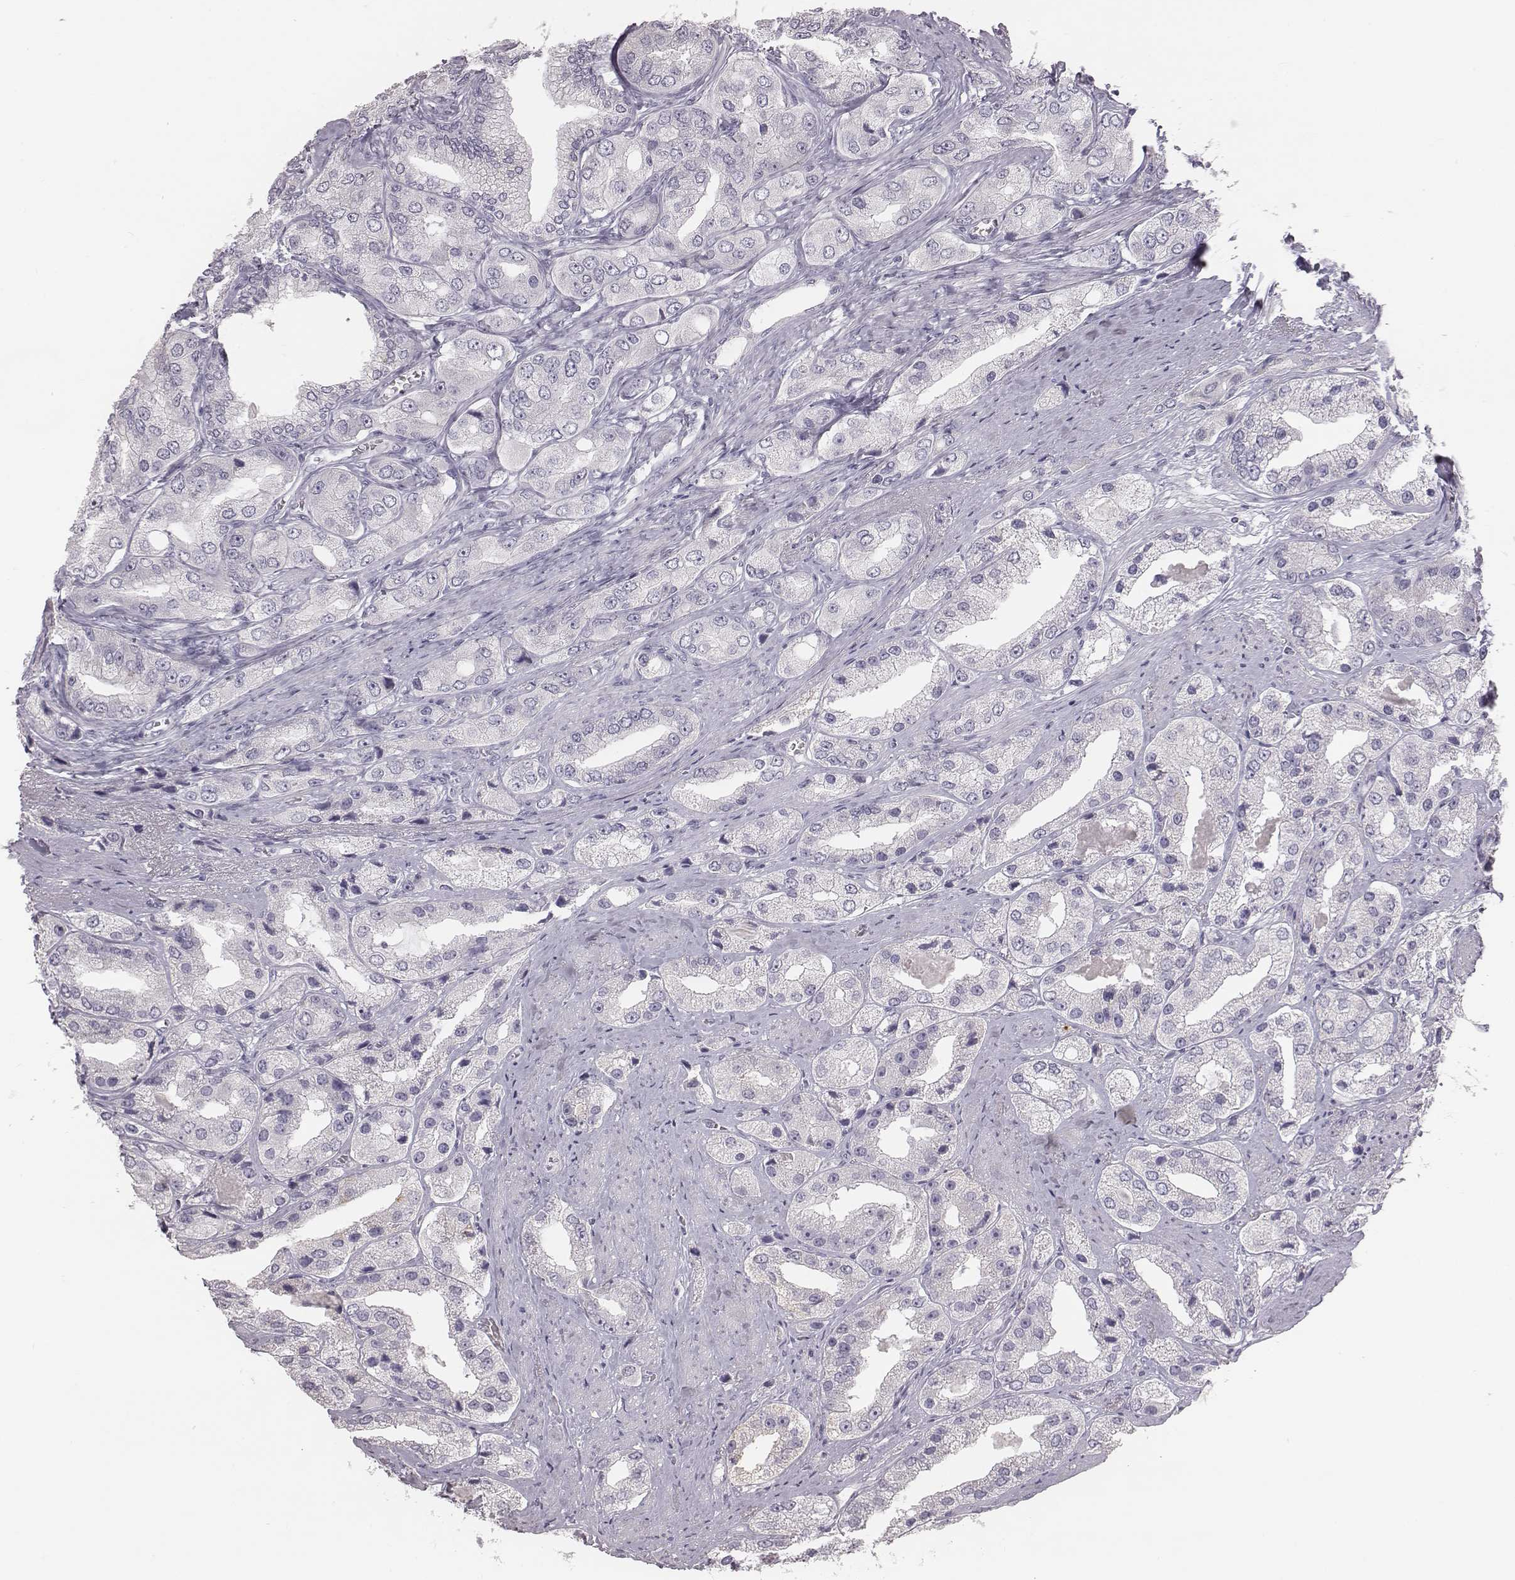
{"staining": {"intensity": "negative", "quantity": "none", "location": "none"}, "tissue": "prostate cancer", "cell_type": "Tumor cells", "image_type": "cancer", "snomed": [{"axis": "morphology", "description": "Adenocarcinoma, Low grade"}, {"axis": "topography", "description": "Prostate"}], "caption": "High power microscopy micrograph of an IHC micrograph of adenocarcinoma (low-grade) (prostate), revealing no significant positivity in tumor cells.", "gene": "C6orf58", "patient": {"sex": "male", "age": 69}}